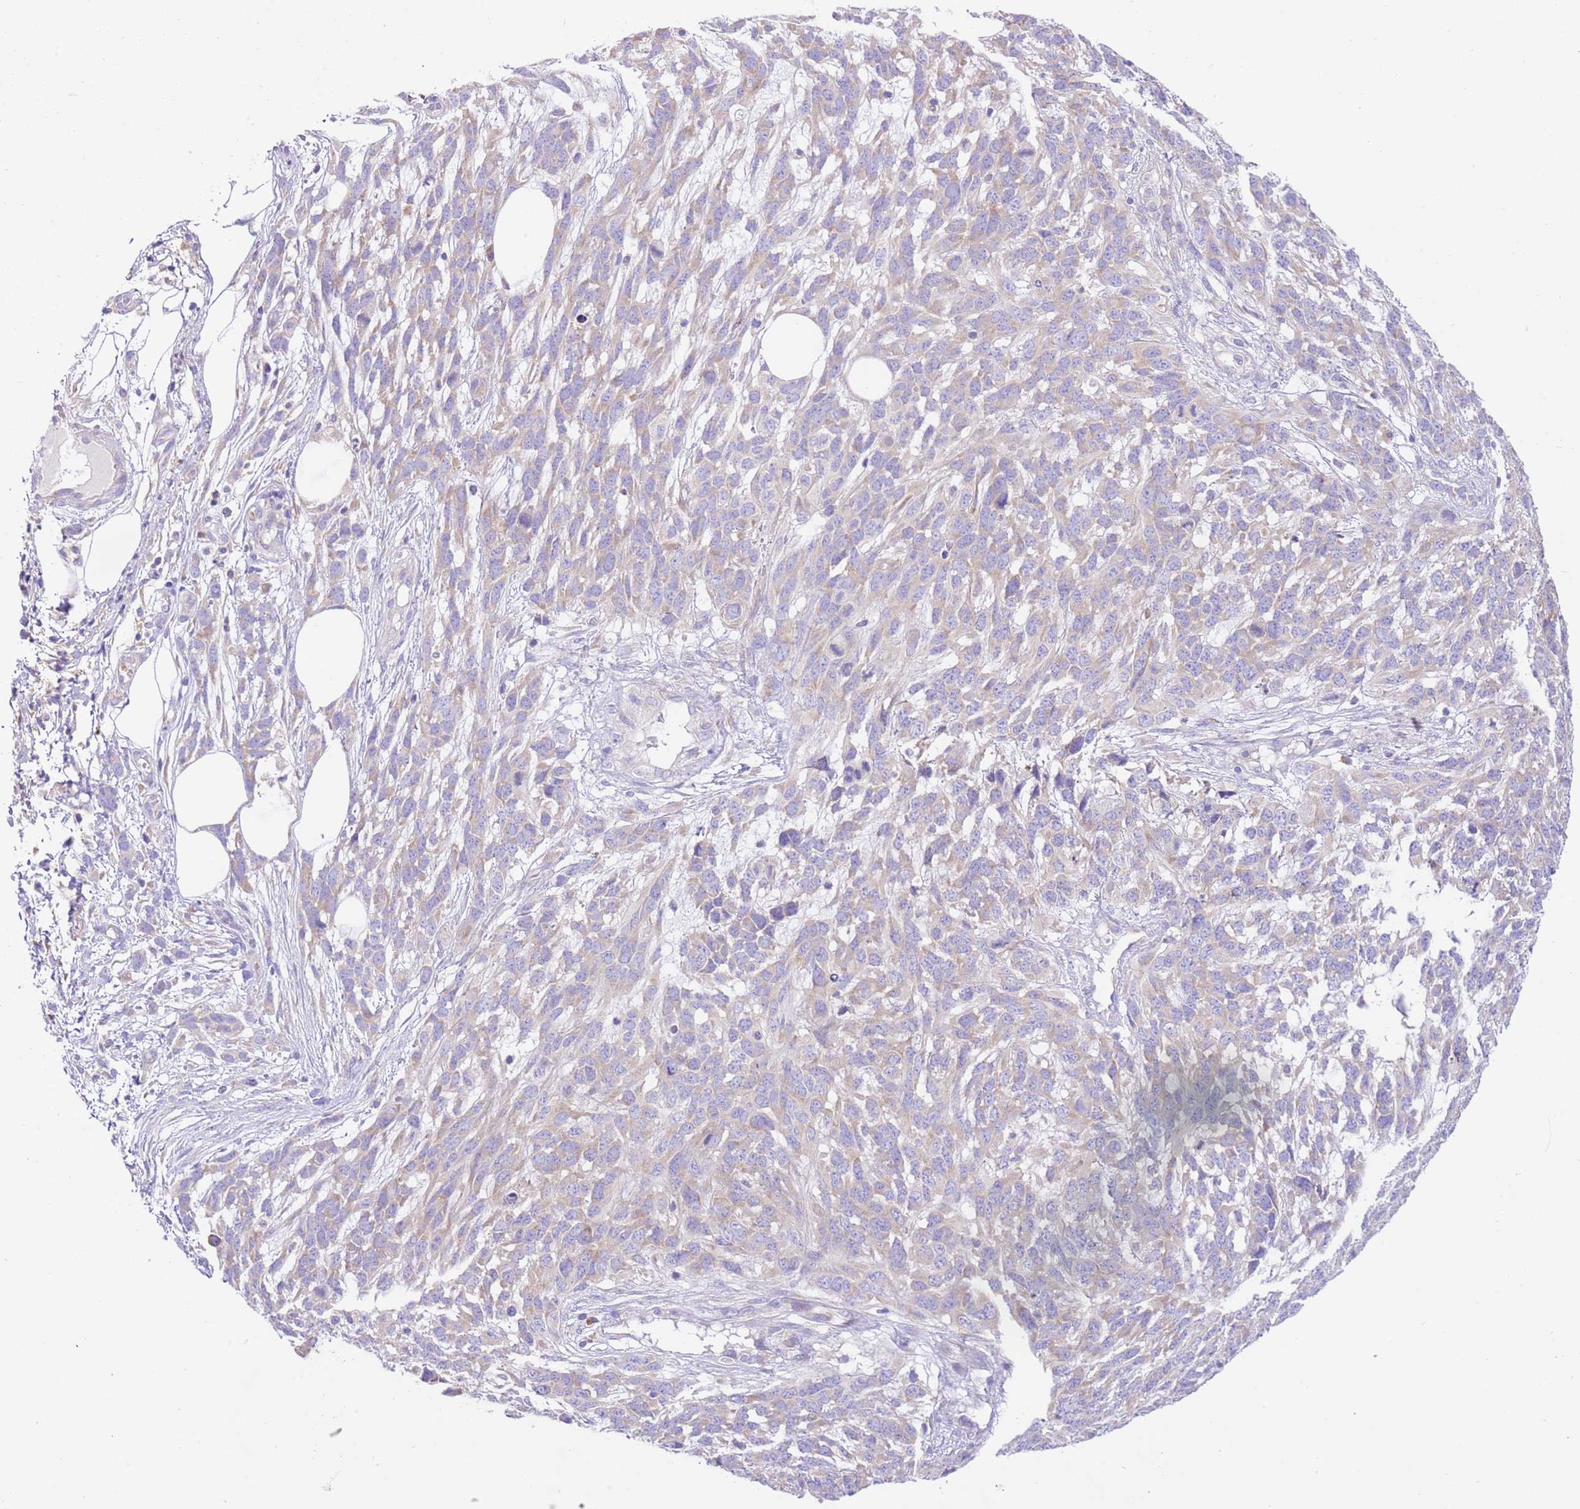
{"staining": {"intensity": "weak", "quantity": "25%-75%", "location": "cytoplasmic/membranous"}, "tissue": "melanoma", "cell_type": "Tumor cells", "image_type": "cancer", "snomed": [{"axis": "morphology", "description": "Normal morphology"}, {"axis": "morphology", "description": "Malignant melanoma, NOS"}, {"axis": "topography", "description": "Skin"}], "caption": "High-magnification brightfield microscopy of malignant melanoma stained with DAB (3,3'-diaminobenzidine) (brown) and counterstained with hematoxylin (blue). tumor cells exhibit weak cytoplasmic/membranous expression is appreciated in approximately25%-75% of cells.", "gene": "RPS10", "patient": {"sex": "female", "age": 72}}